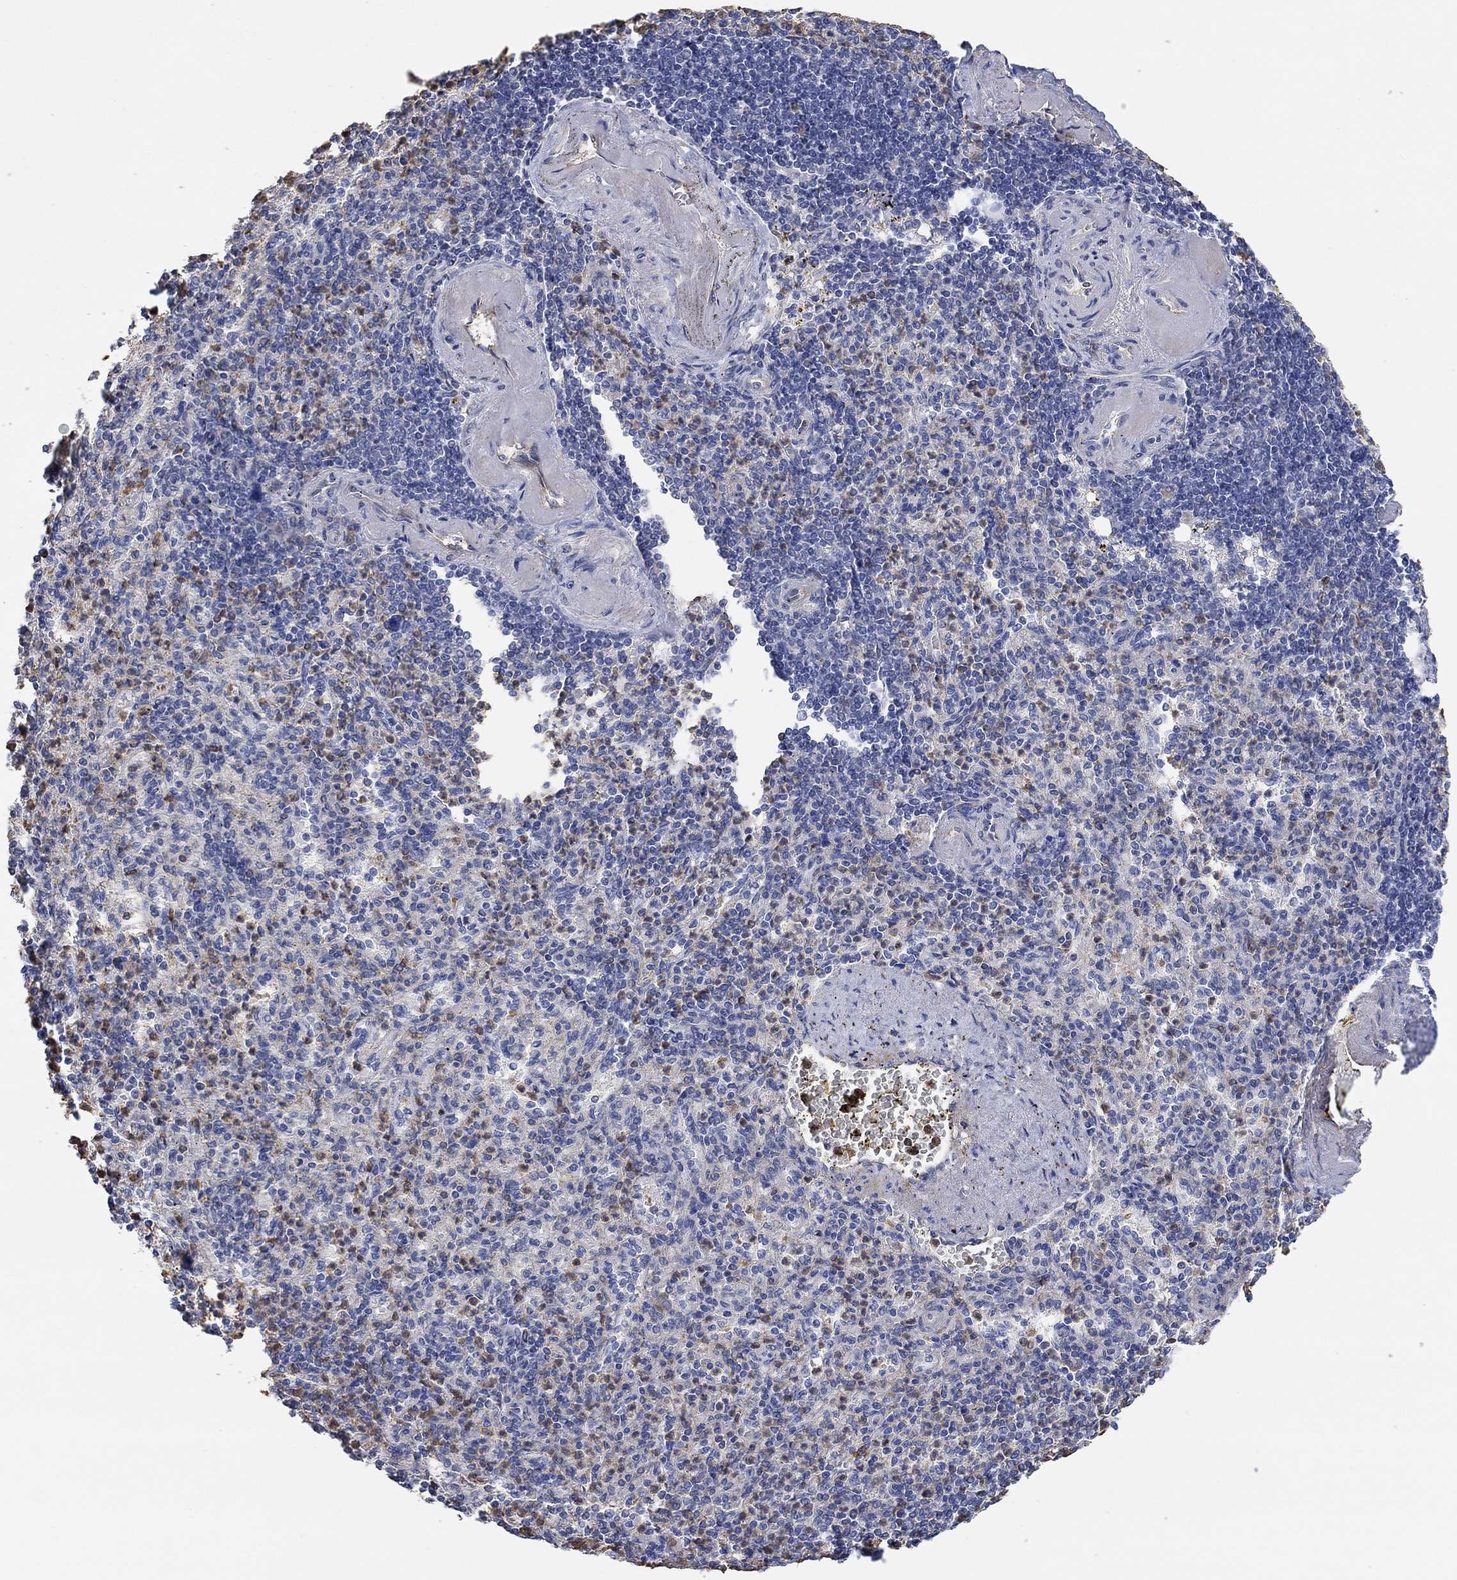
{"staining": {"intensity": "strong", "quantity": "<25%", "location": "cytoplasmic/membranous"}, "tissue": "spleen", "cell_type": "Cells in red pulp", "image_type": "normal", "snomed": [{"axis": "morphology", "description": "Normal tissue, NOS"}, {"axis": "topography", "description": "Spleen"}], "caption": "Immunohistochemistry staining of normal spleen, which exhibits medium levels of strong cytoplasmic/membranous positivity in approximately <25% of cells in red pulp indicating strong cytoplasmic/membranous protein expression. The staining was performed using DAB (brown) for protein detection and nuclei were counterstained in hematoxylin (blue).", "gene": "SYT16", "patient": {"sex": "female", "age": 74}}